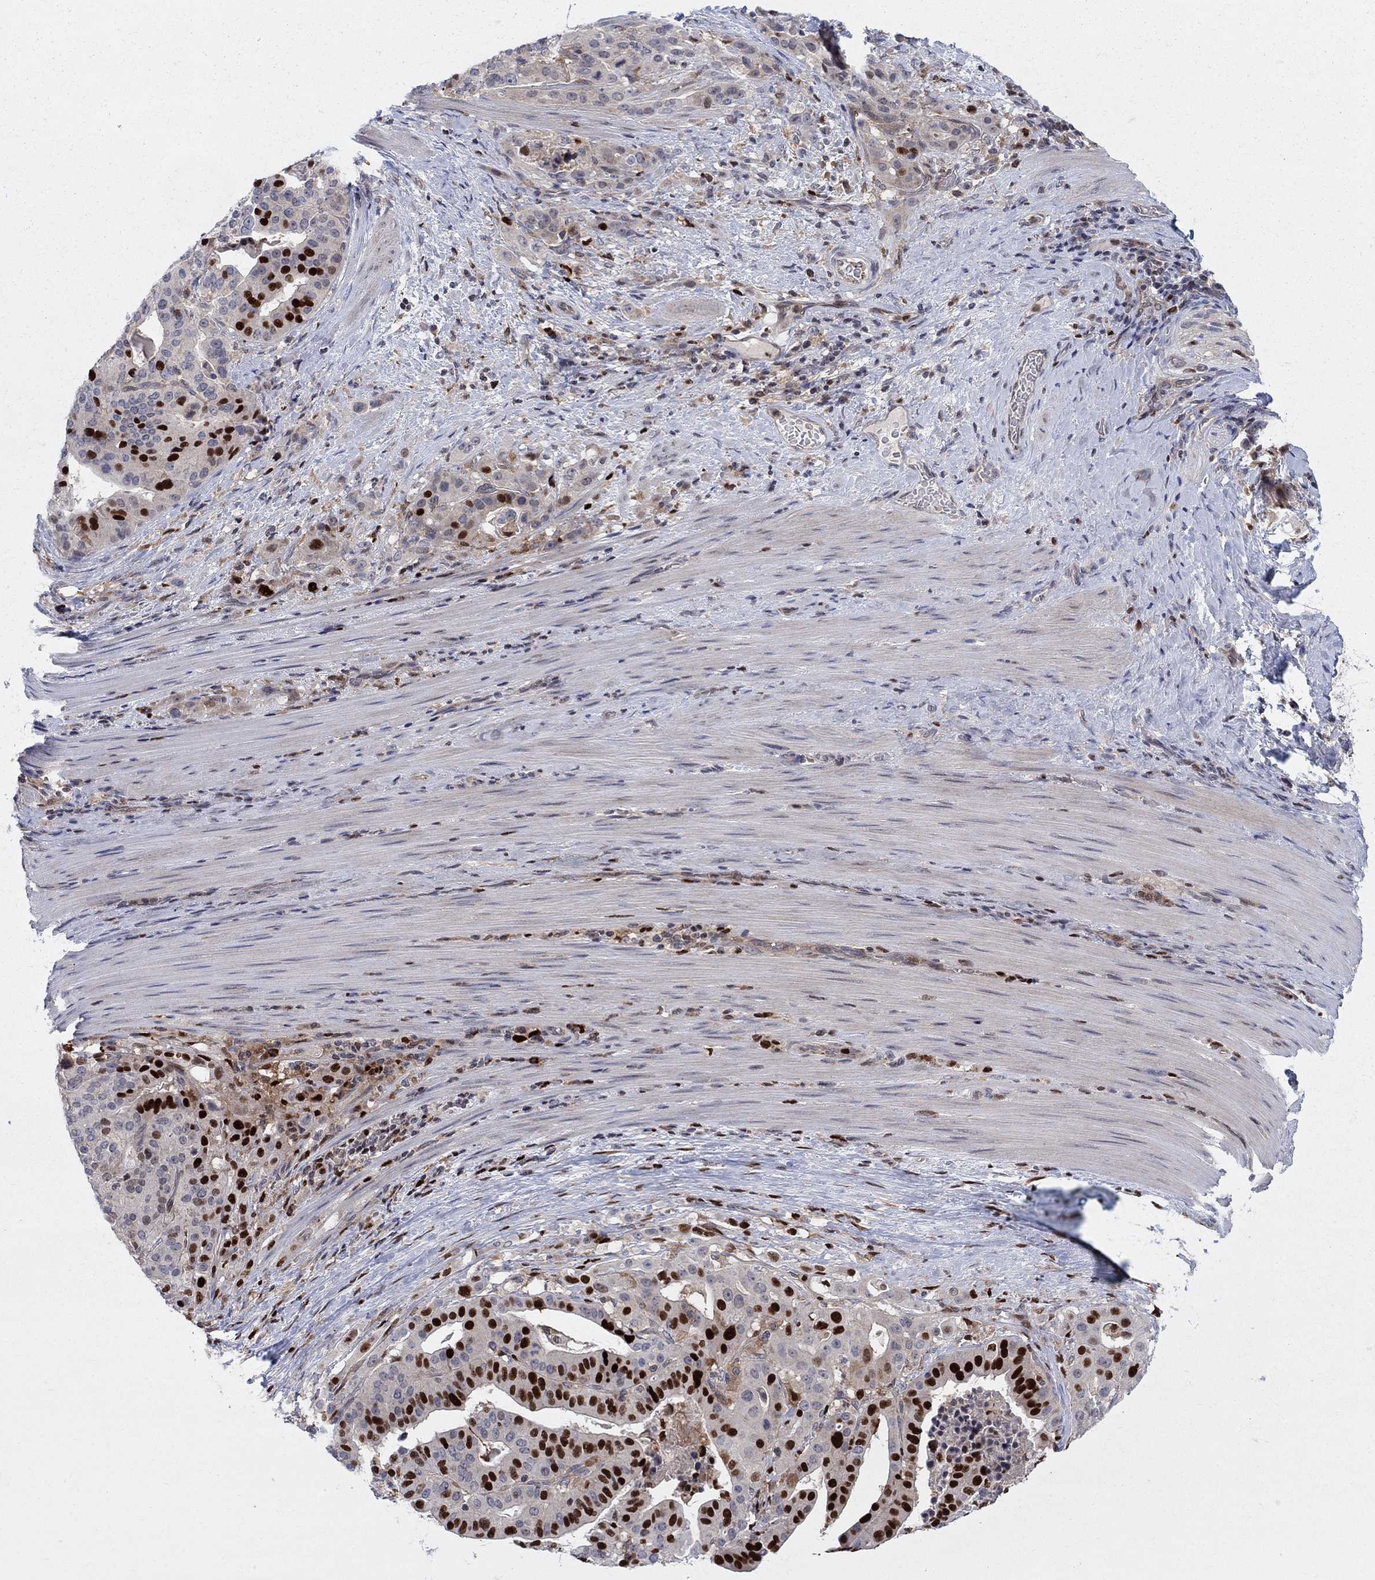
{"staining": {"intensity": "strong", "quantity": ">75%", "location": "nuclear"}, "tissue": "stomach cancer", "cell_type": "Tumor cells", "image_type": "cancer", "snomed": [{"axis": "morphology", "description": "Adenocarcinoma, NOS"}, {"axis": "topography", "description": "Stomach"}], "caption": "Protein analysis of adenocarcinoma (stomach) tissue shows strong nuclear staining in approximately >75% of tumor cells.", "gene": "ZNHIT3", "patient": {"sex": "male", "age": 48}}